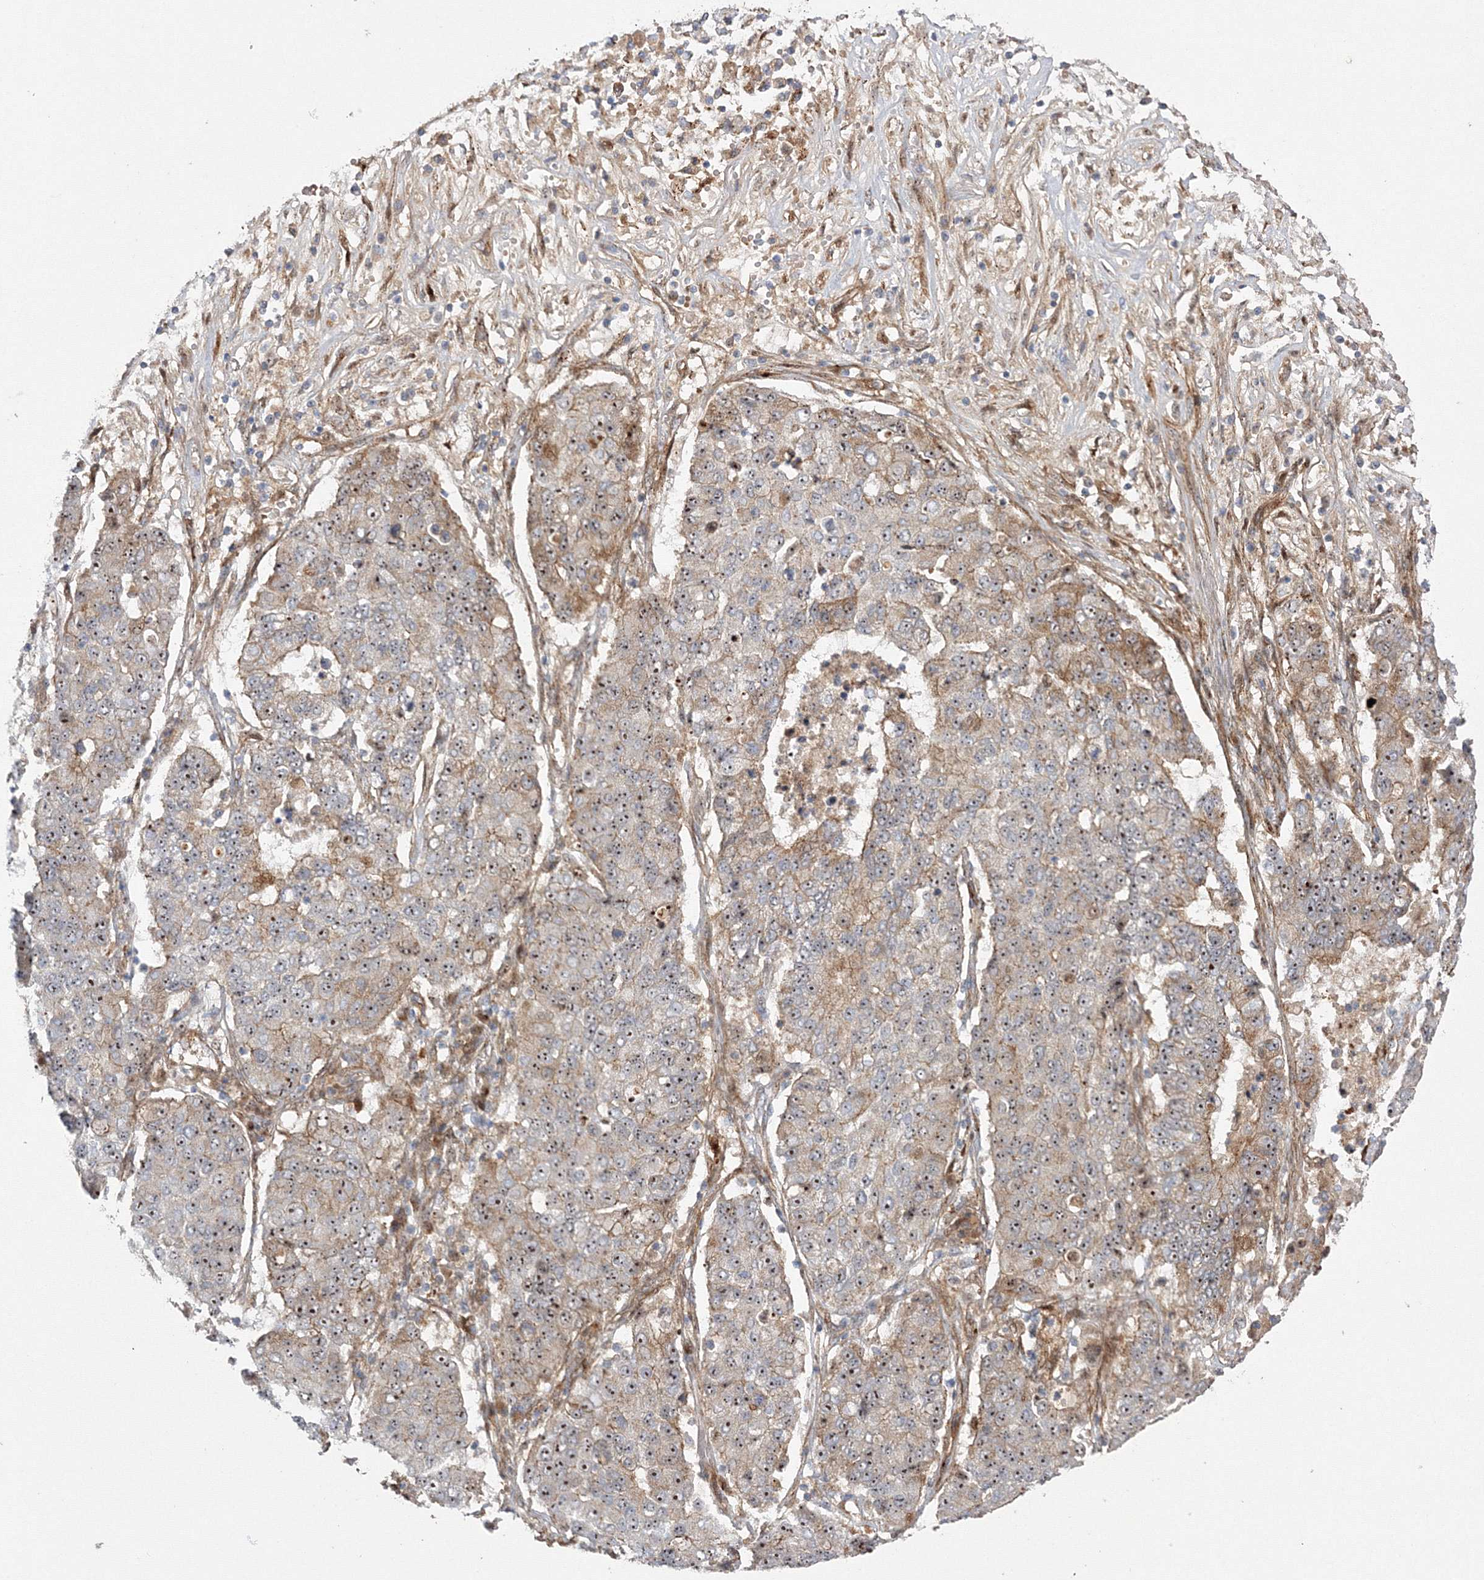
{"staining": {"intensity": "moderate", "quantity": ">75%", "location": "nuclear"}, "tissue": "lung cancer", "cell_type": "Tumor cells", "image_type": "cancer", "snomed": [{"axis": "morphology", "description": "Squamous cell carcinoma, NOS"}, {"axis": "topography", "description": "Lung"}], "caption": "High-power microscopy captured an IHC image of lung squamous cell carcinoma, revealing moderate nuclear staining in approximately >75% of tumor cells.", "gene": "NPM3", "patient": {"sex": "male", "age": 74}}